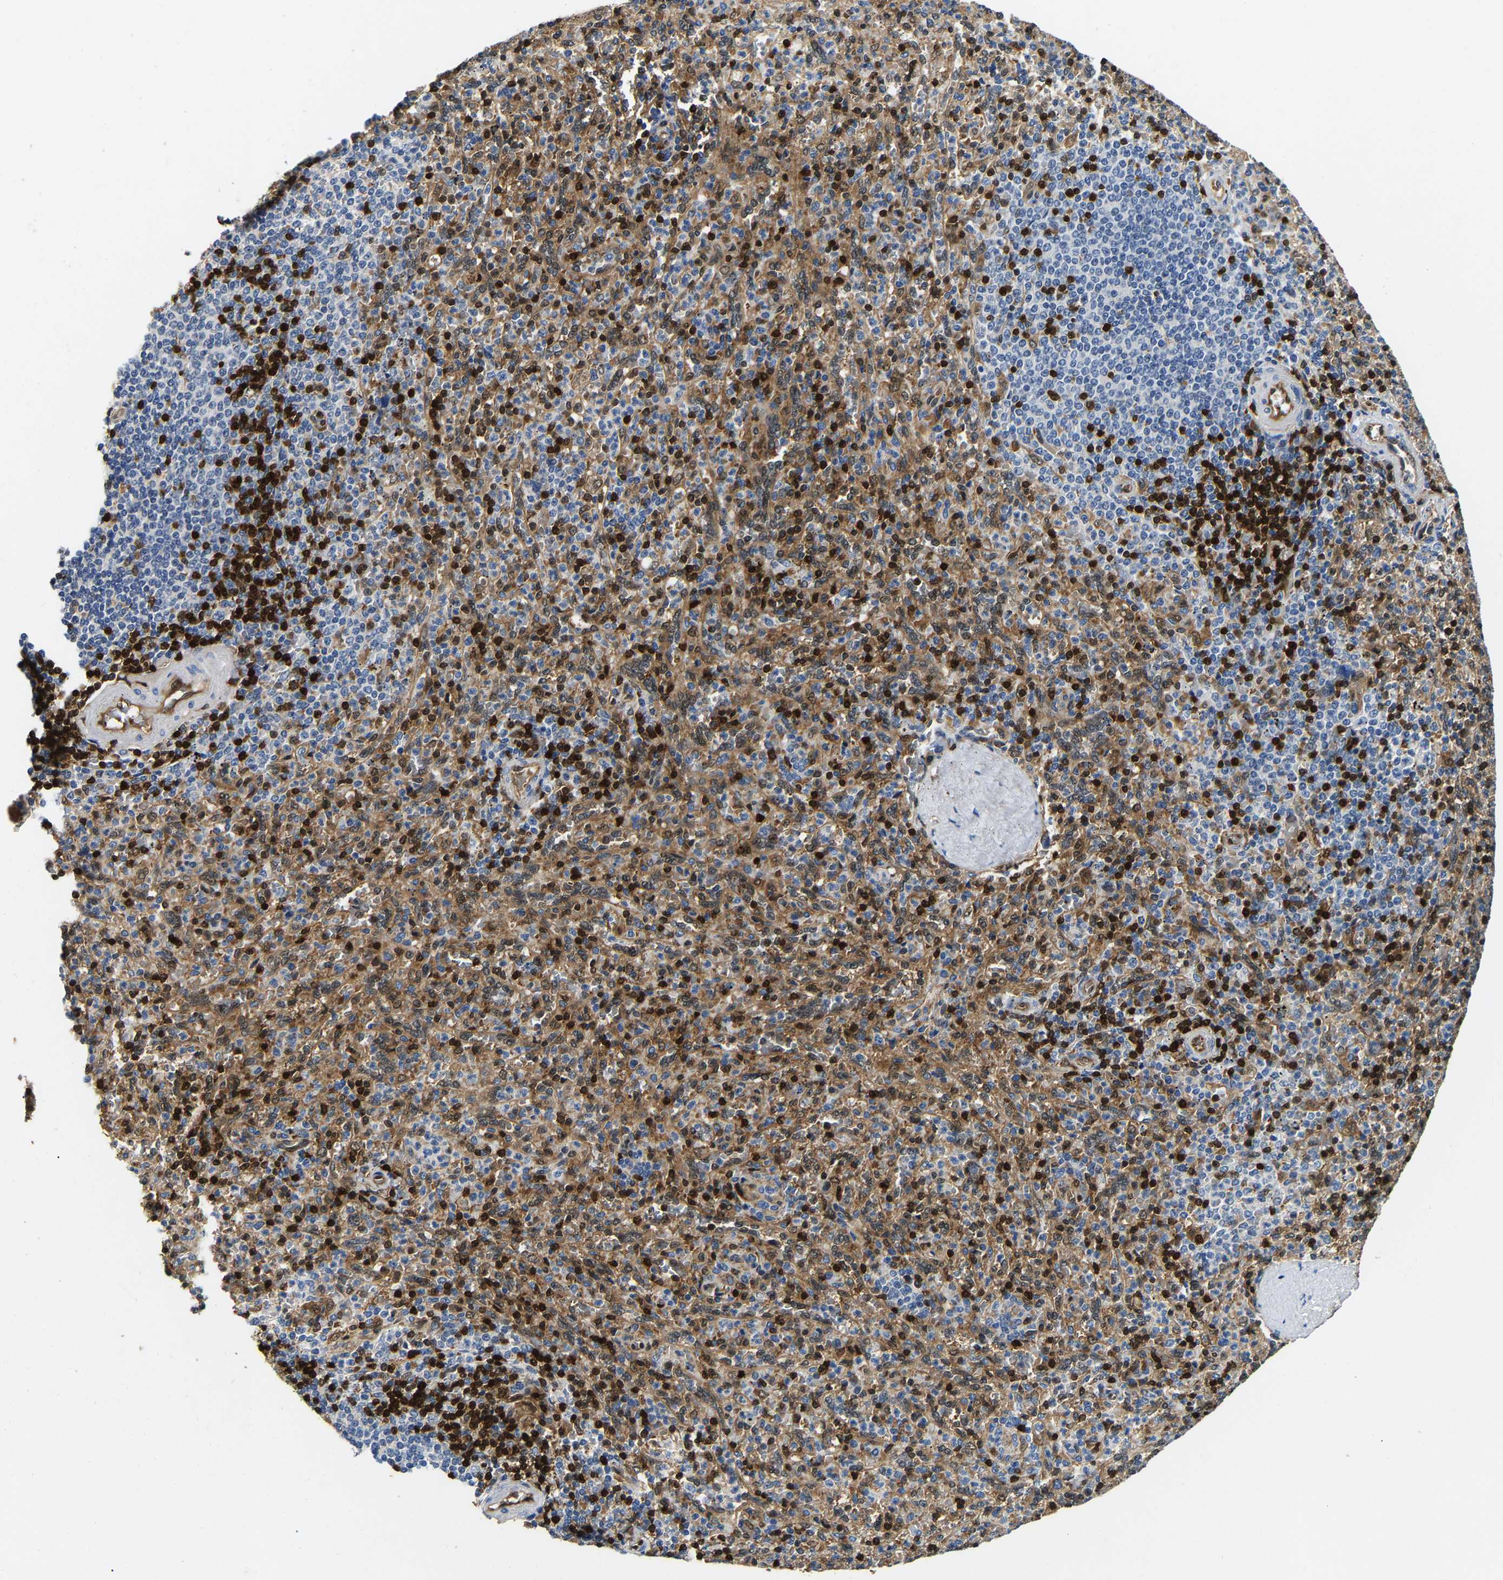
{"staining": {"intensity": "strong", "quantity": "25%-75%", "location": "cytoplasmic/membranous"}, "tissue": "spleen", "cell_type": "Cells in red pulp", "image_type": "normal", "snomed": [{"axis": "morphology", "description": "Normal tissue, NOS"}, {"axis": "topography", "description": "Spleen"}], "caption": "This is an image of IHC staining of normal spleen, which shows strong positivity in the cytoplasmic/membranous of cells in red pulp.", "gene": "GIMAP7", "patient": {"sex": "male", "age": 36}}